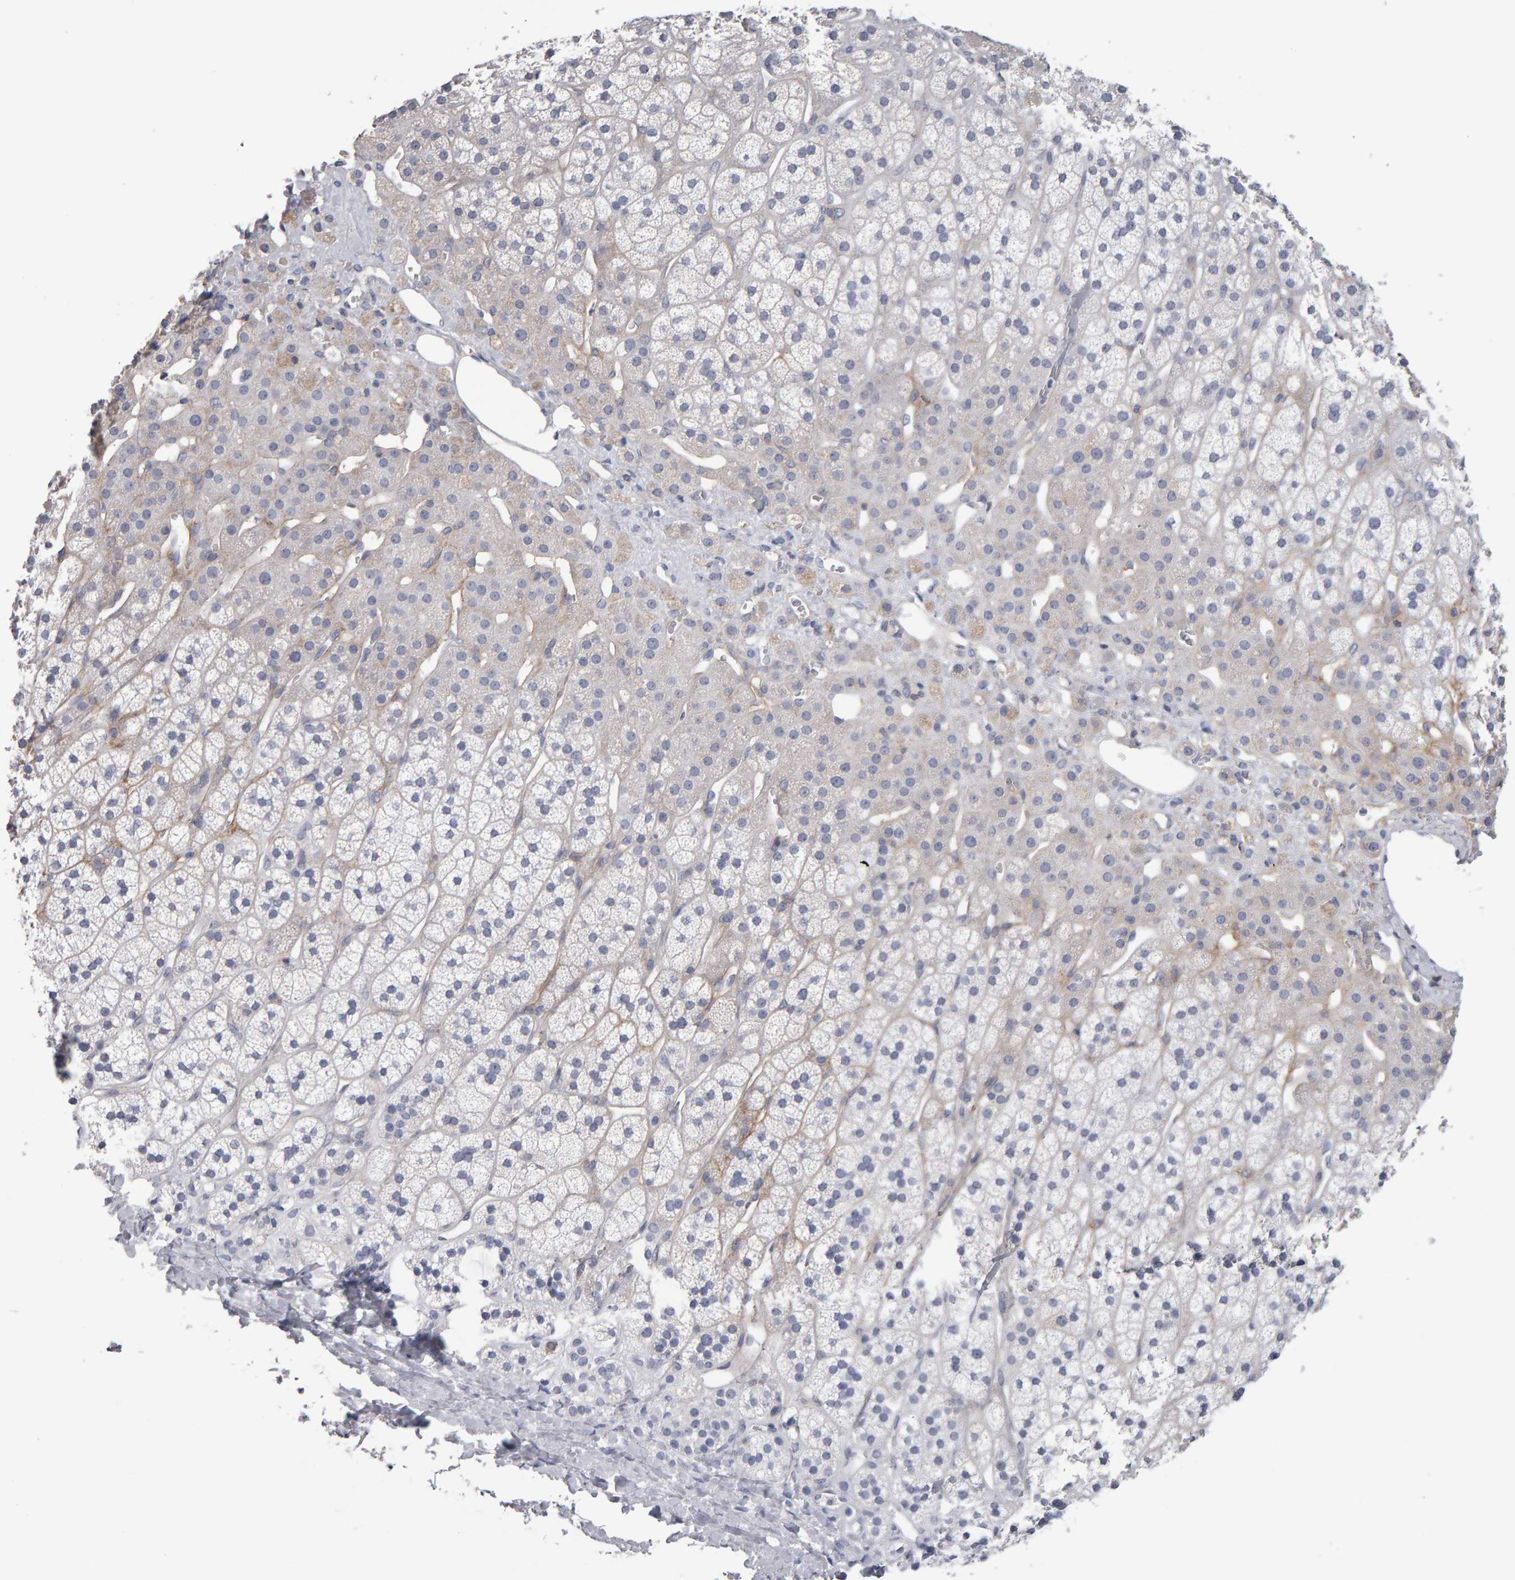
{"staining": {"intensity": "weak", "quantity": "<25%", "location": "cytoplasmic/membranous"}, "tissue": "adrenal gland", "cell_type": "Glandular cells", "image_type": "normal", "snomed": [{"axis": "morphology", "description": "Normal tissue, NOS"}, {"axis": "topography", "description": "Adrenal gland"}], "caption": "This is an immunohistochemistry micrograph of normal adrenal gland. There is no expression in glandular cells.", "gene": "CD38", "patient": {"sex": "male", "age": 56}}